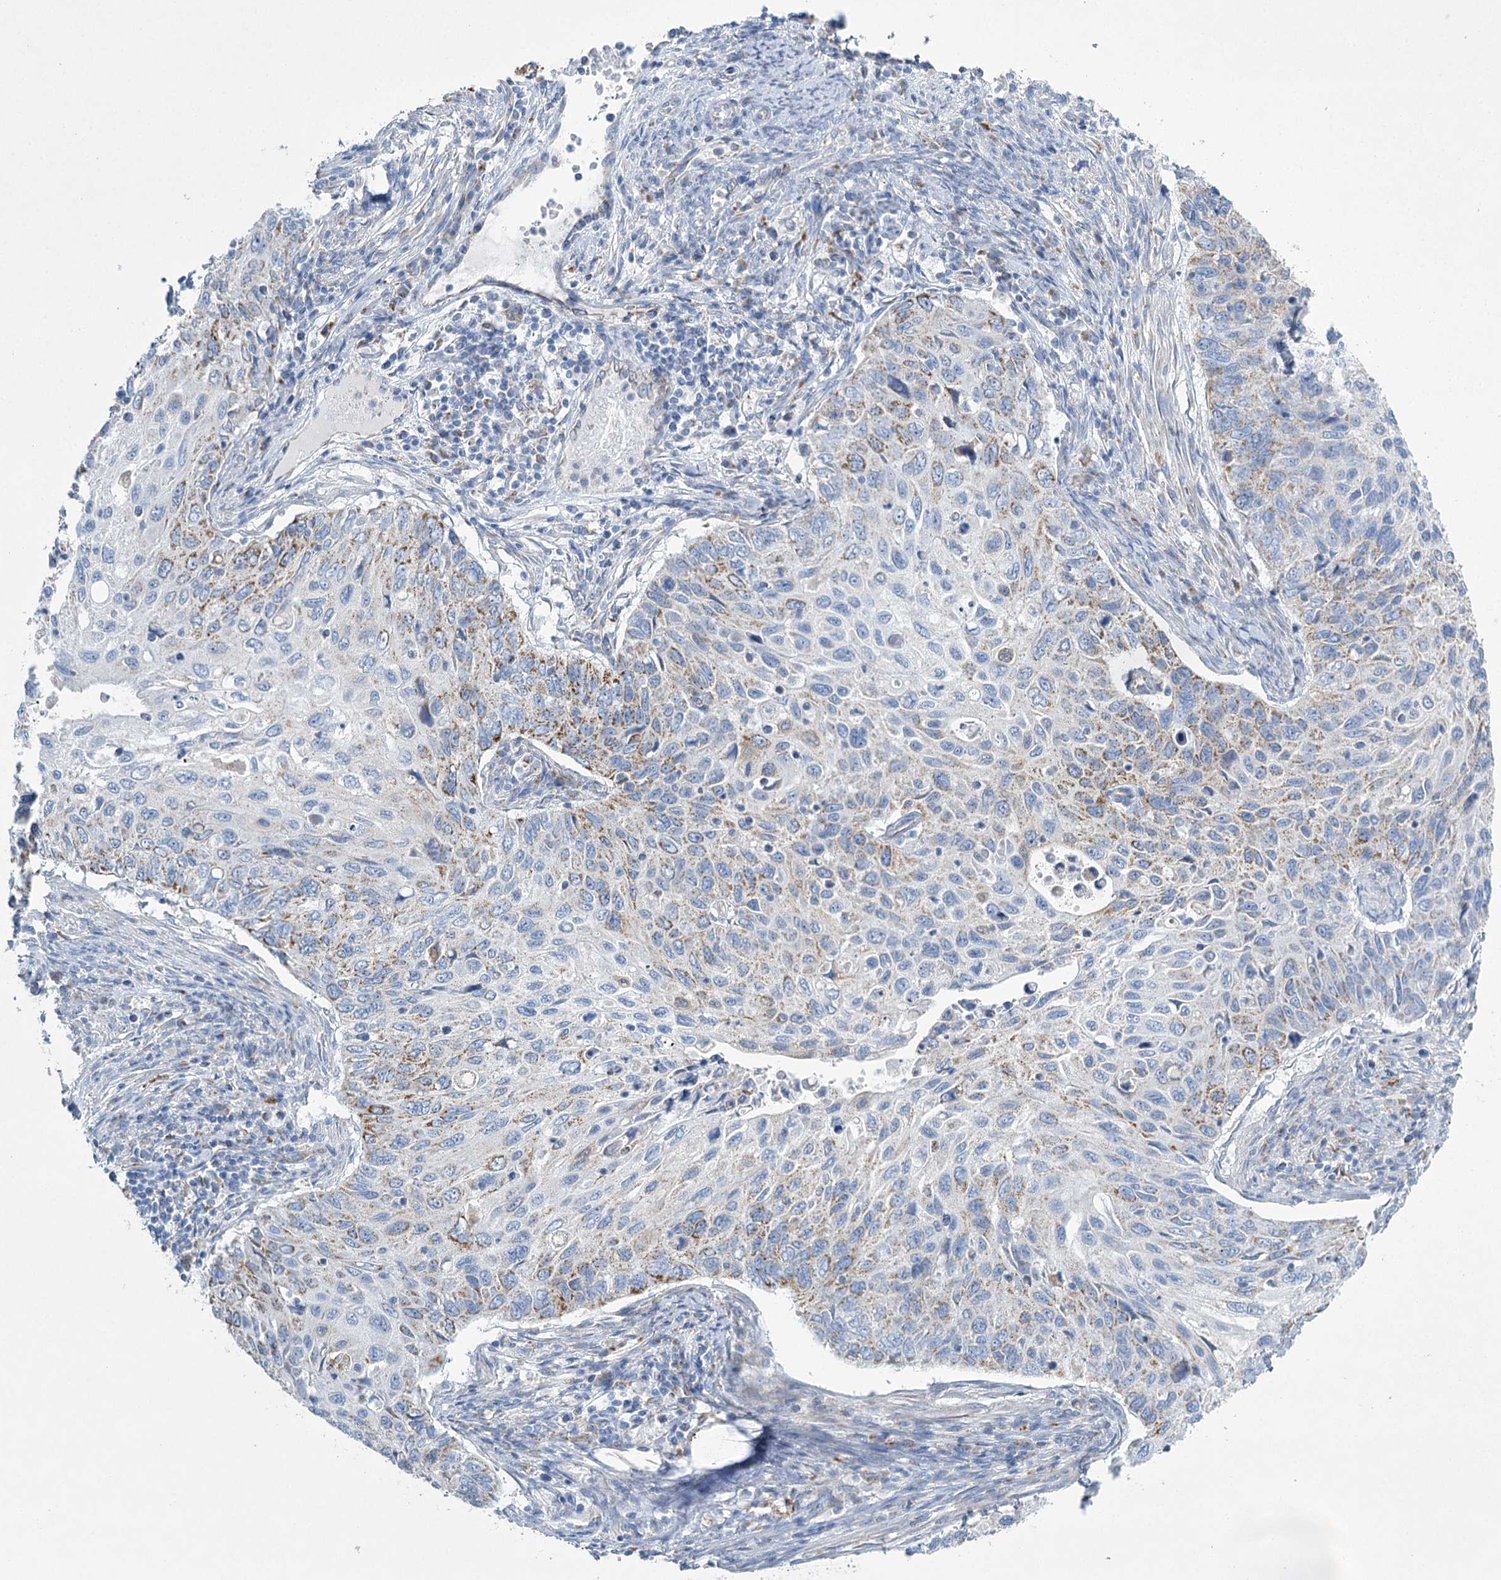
{"staining": {"intensity": "moderate", "quantity": "25%-75%", "location": "cytoplasmic/membranous"}, "tissue": "cervical cancer", "cell_type": "Tumor cells", "image_type": "cancer", "snomed": [{"axis": "morphology", "description": "Squamous cell carcinoma, NOS"}, {"axis": "topography", "description": "Cervix"}], "caption": "Tumor cells demonstrate medium levels of moderate cytoplasmic/membranous staining in about 25%-75% of cells in squamous cell carcinoma (cervical).", "gene": "DHTKD1", "patient": {"sex": "female", "age": 70}}